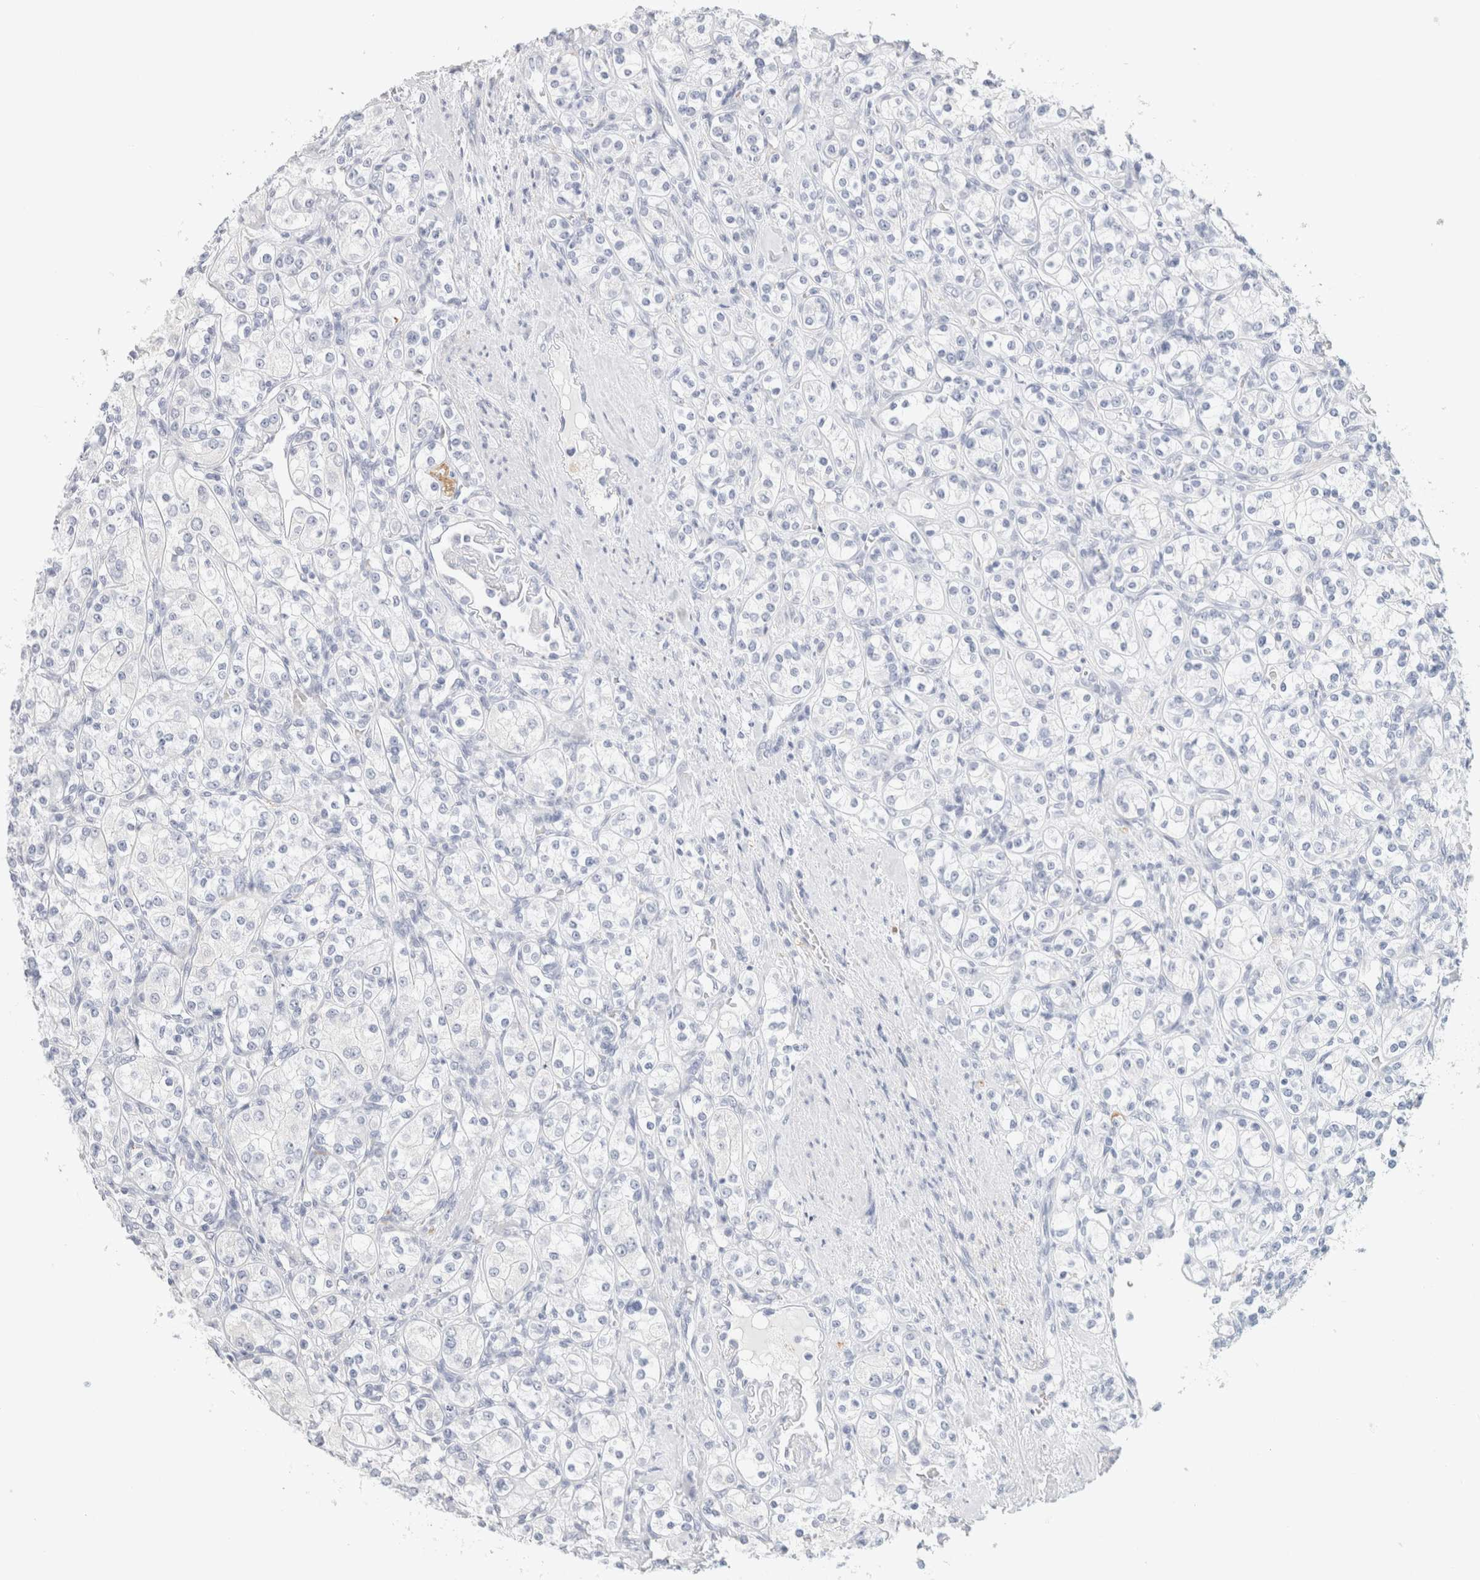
{"staining": {"intensity": "negative", "quantity": "none", "location": "none"}, "tissue": "renal cancer", "cell_type": "Tumor cells", "image_type": "cancer", "snomed": [{"axis": "morphology", "description": "Adenocarcinoma, NOS"}, {"axis": "topography", "description": "Kidney"}], "caption": "There is no significant positivity in tumor cells of adenocarcinoma (renal). (Stains: DAB (3,3'-diaminobenzidine) immunohistochemistry (IHC) with hematoxylin counter stain, Microscopy: brightfield microscopy at high magnification).", "gene": "RTN4", "patient": {"sex": "male", "age": 77}}